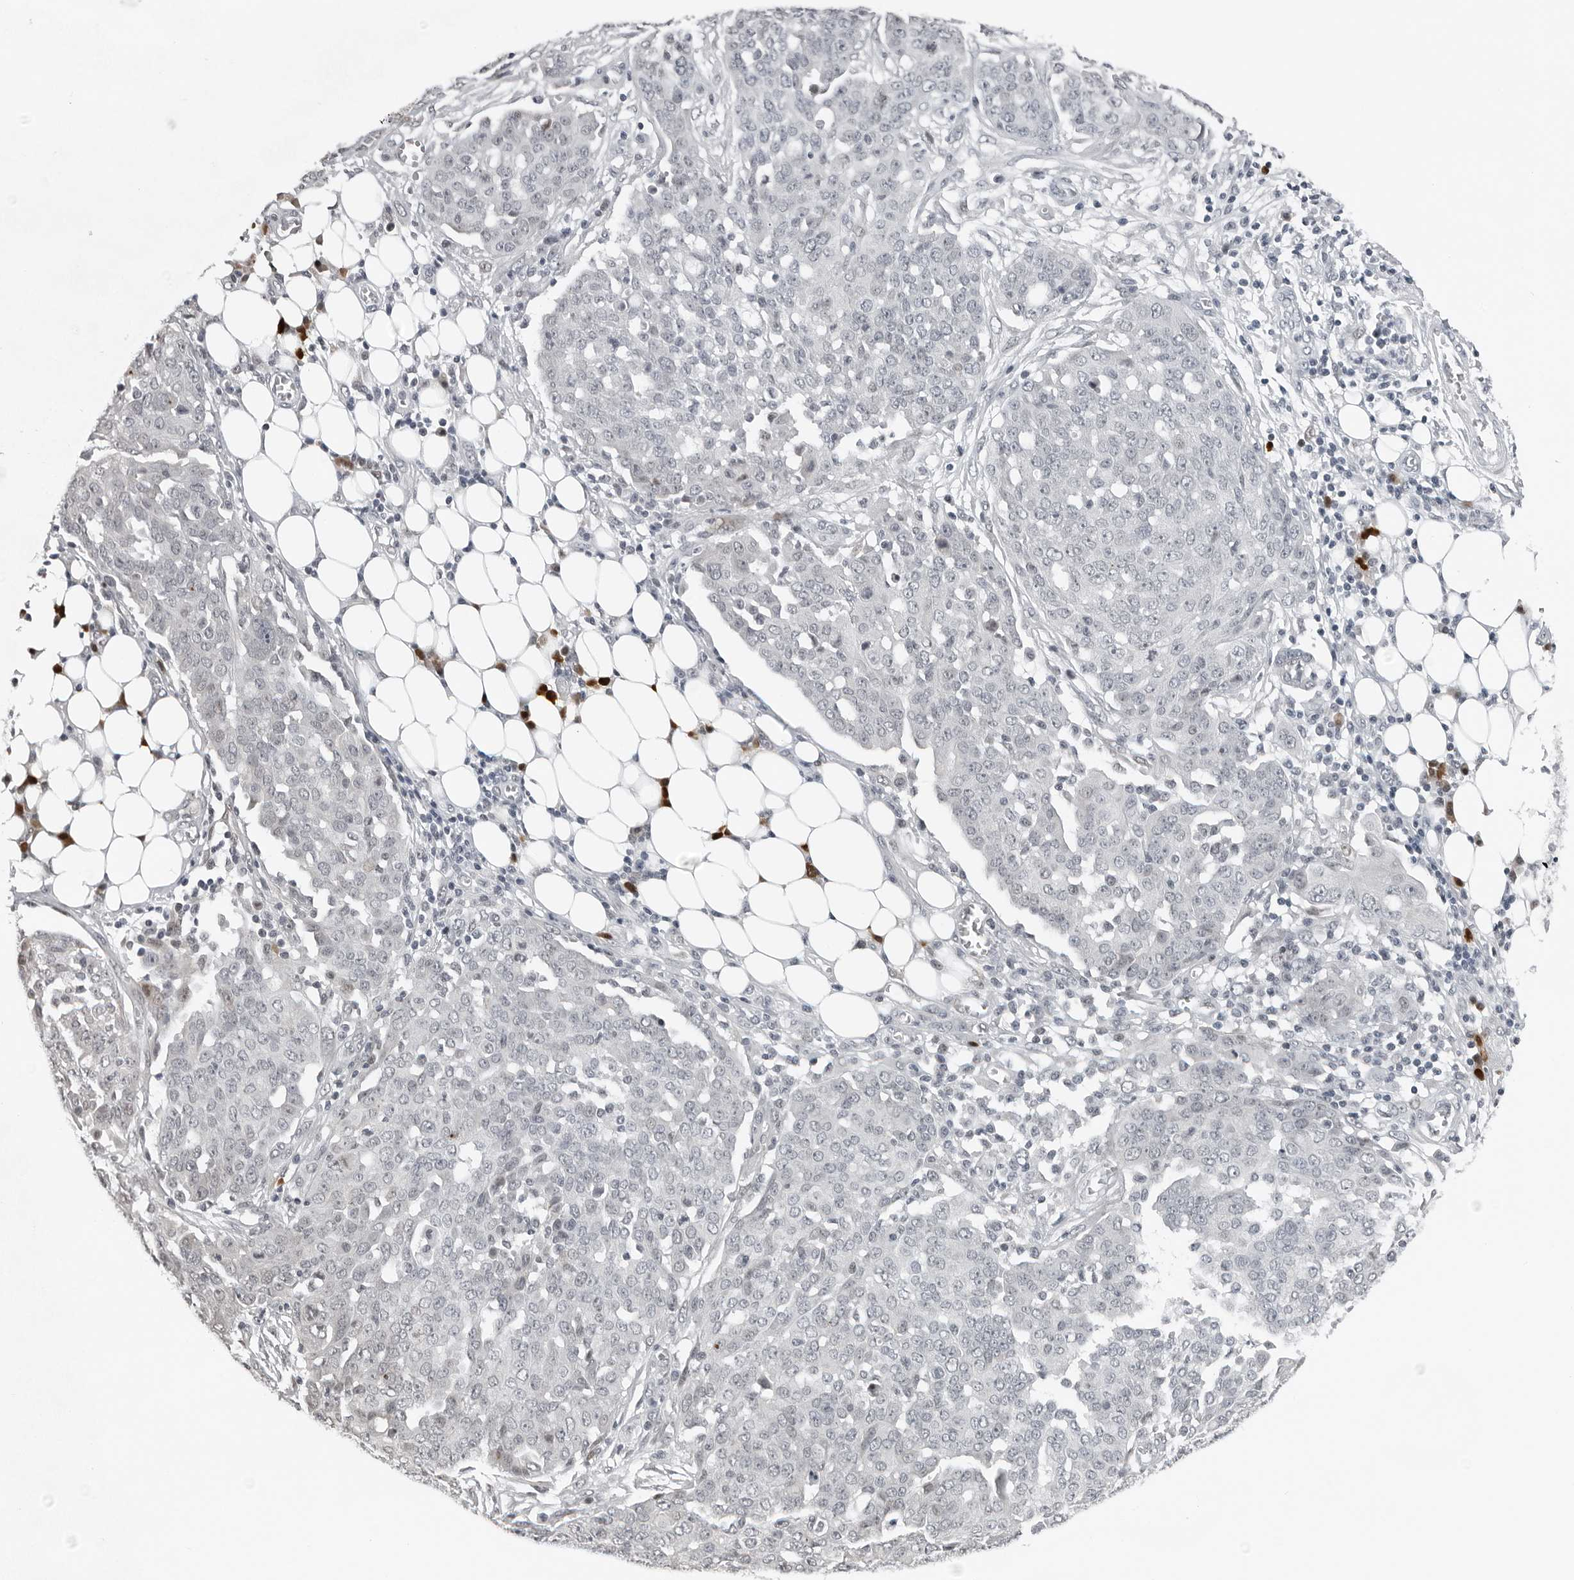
{"staining": {"intensity": "negative", "quantity": "none", "location": "none"}, "tissue": "ovarian cancer", "cell_type": "Tumor cells", "image_type": "cancer", "snomed": [{"axis": "morphology", "description": "Cystadenocarcinoma, serous, NOS"}, {"axis": "topography", "description": "Soft tissue"}, {"axis": "topography", "description": "Ovary"}], "caption": "Ovarian cancer was stained to show a protein in brown. There is no significant positivity in tumor cells.", "gene": "PPP1R42", "patient": {"sex": "female", "age": 57}}